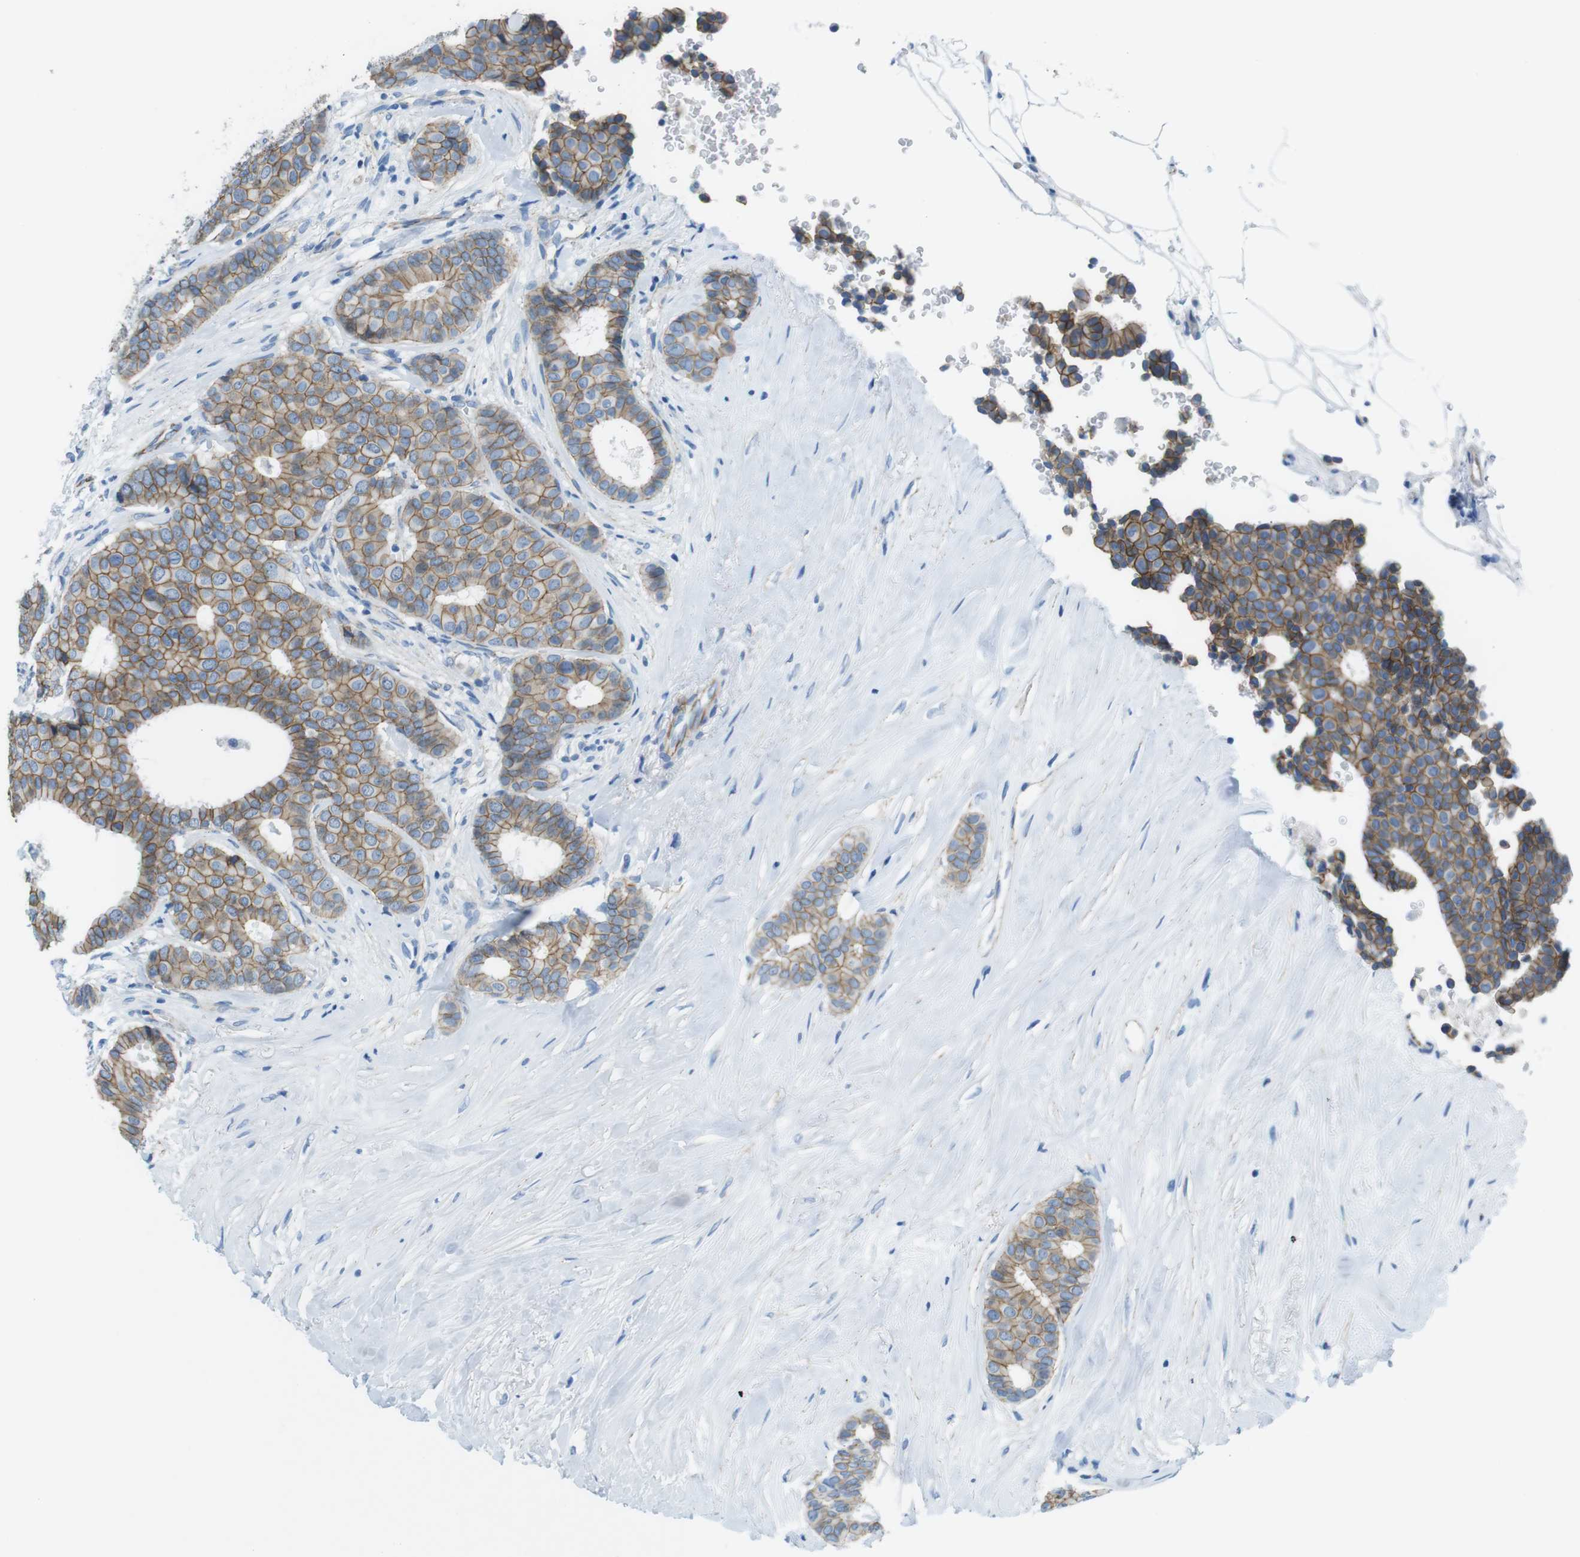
{"staining": {"intensity": "moderate", "quantity": ">75%", "location": "cytoplasmic/membranous"}, "tissue": "breast cancer", "cell_type": "Tumor cells", "image_type": "cancer", "snomed": [{"axis": "morphology", "description": "Duct carcinoma"}, {"axis": "topography", "description": "Breast"}], "caption": "Tumor cells reveal medium levels of moderate cytoplasmic/membranous expression in about >75% of cells in human breast infiltrating ductal carcinoma. The staining was performed using DAB (3,3'-diaminobenzidine), with brown indicating positive protein expression. Nuclei are stained blue with hematoxylin.", "gene": "SLC6A6", "patient": {"sex": "female", "age": 75}}